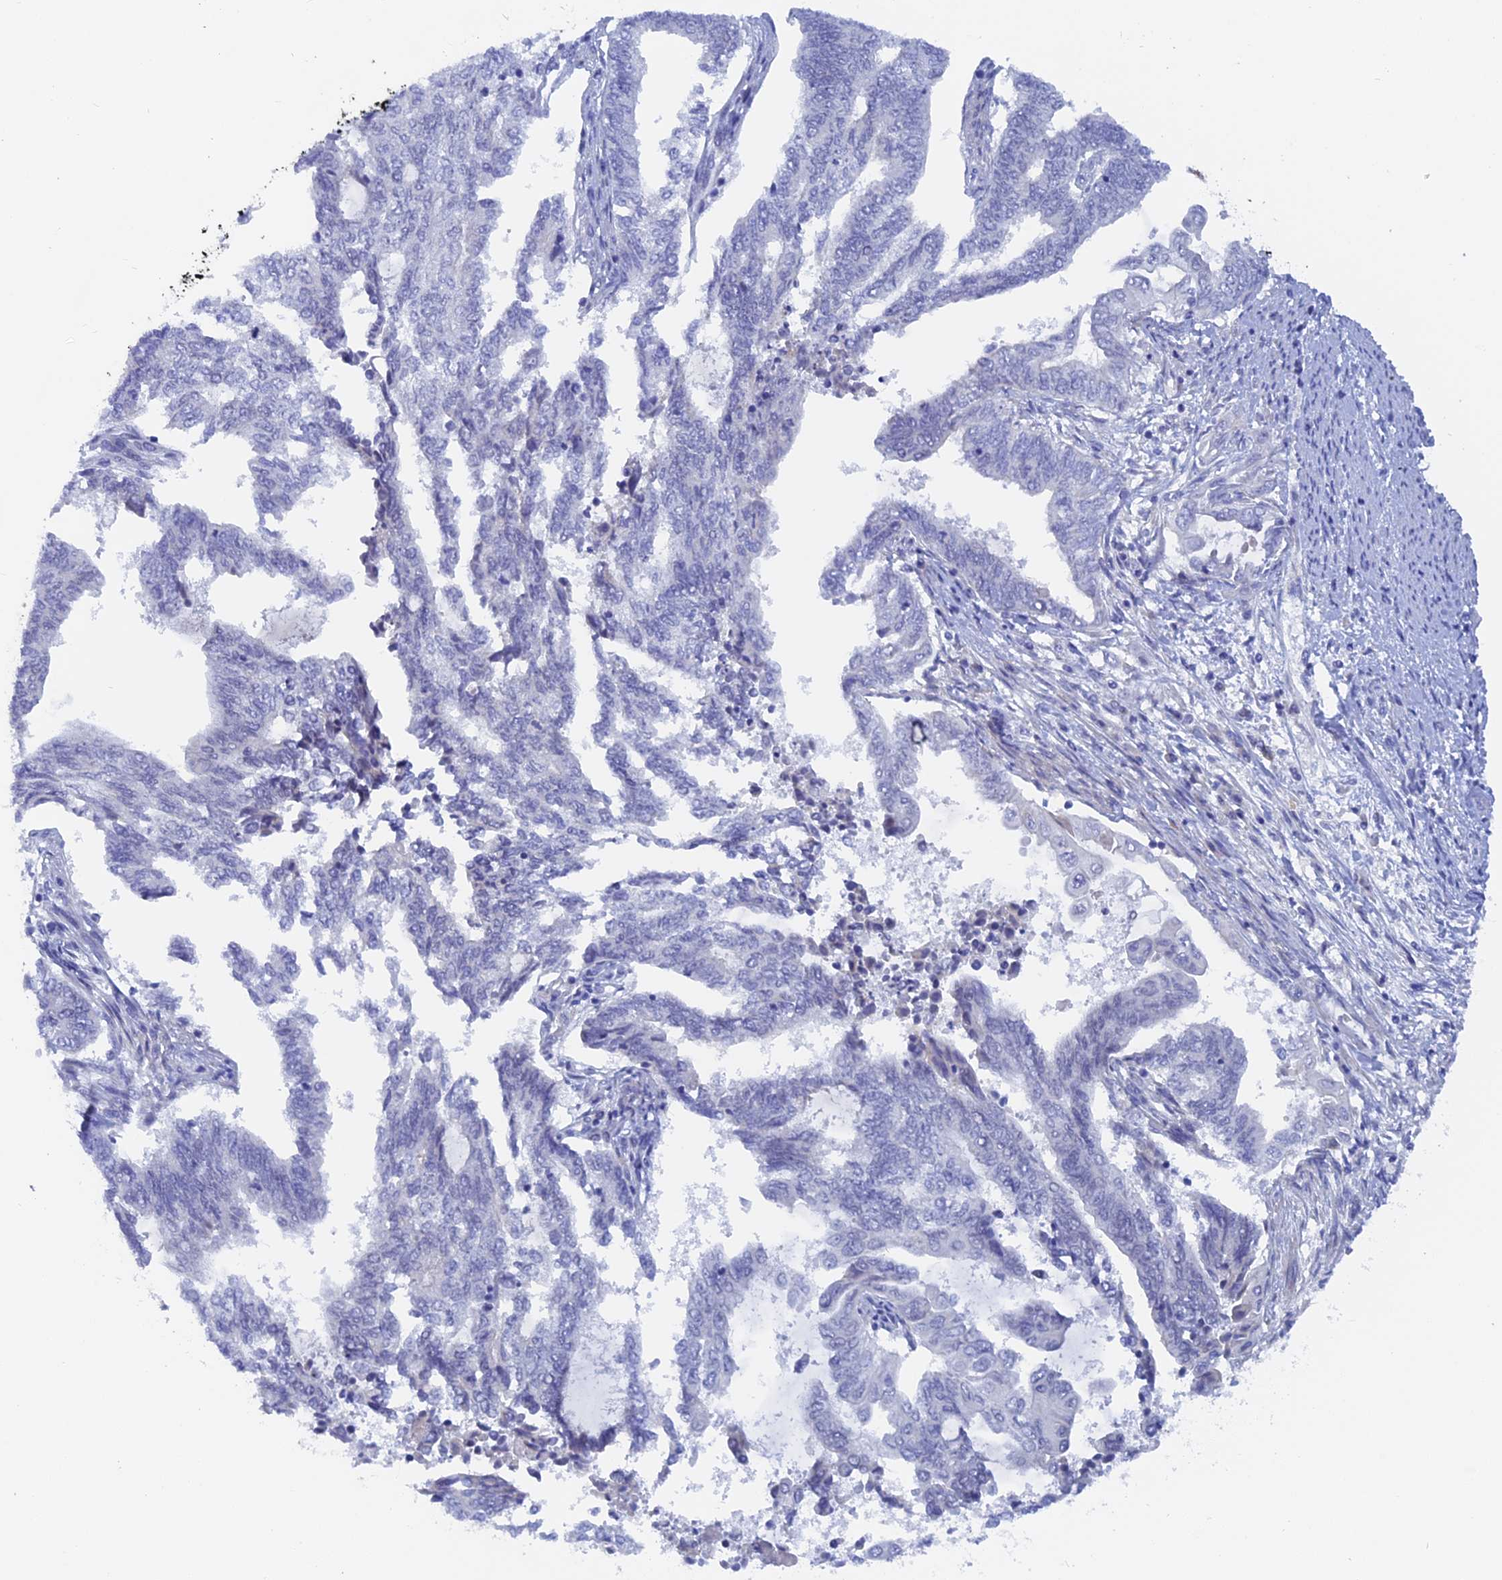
{"staining": {"intensity": "negative", "quantity": "none", "location": "none"}, "tissue": "endometrial cancer", "cell_type": "Tumor cells", "image_type": "cancer", "snomed": [{"axis": "morphology", "description": "Adenocarcinoma, NOS"}, {"axis": "topography", "description": "Uterus"}, {"axis": "topography", "description": "Endometrium"}], "caption": "DAB immunohistochemical staining of adenocarcinoma (endometrial) shows no significant expression in tumor cells.", "gene": "DACT3", "patient": {"sex": "female", "age": 70}}